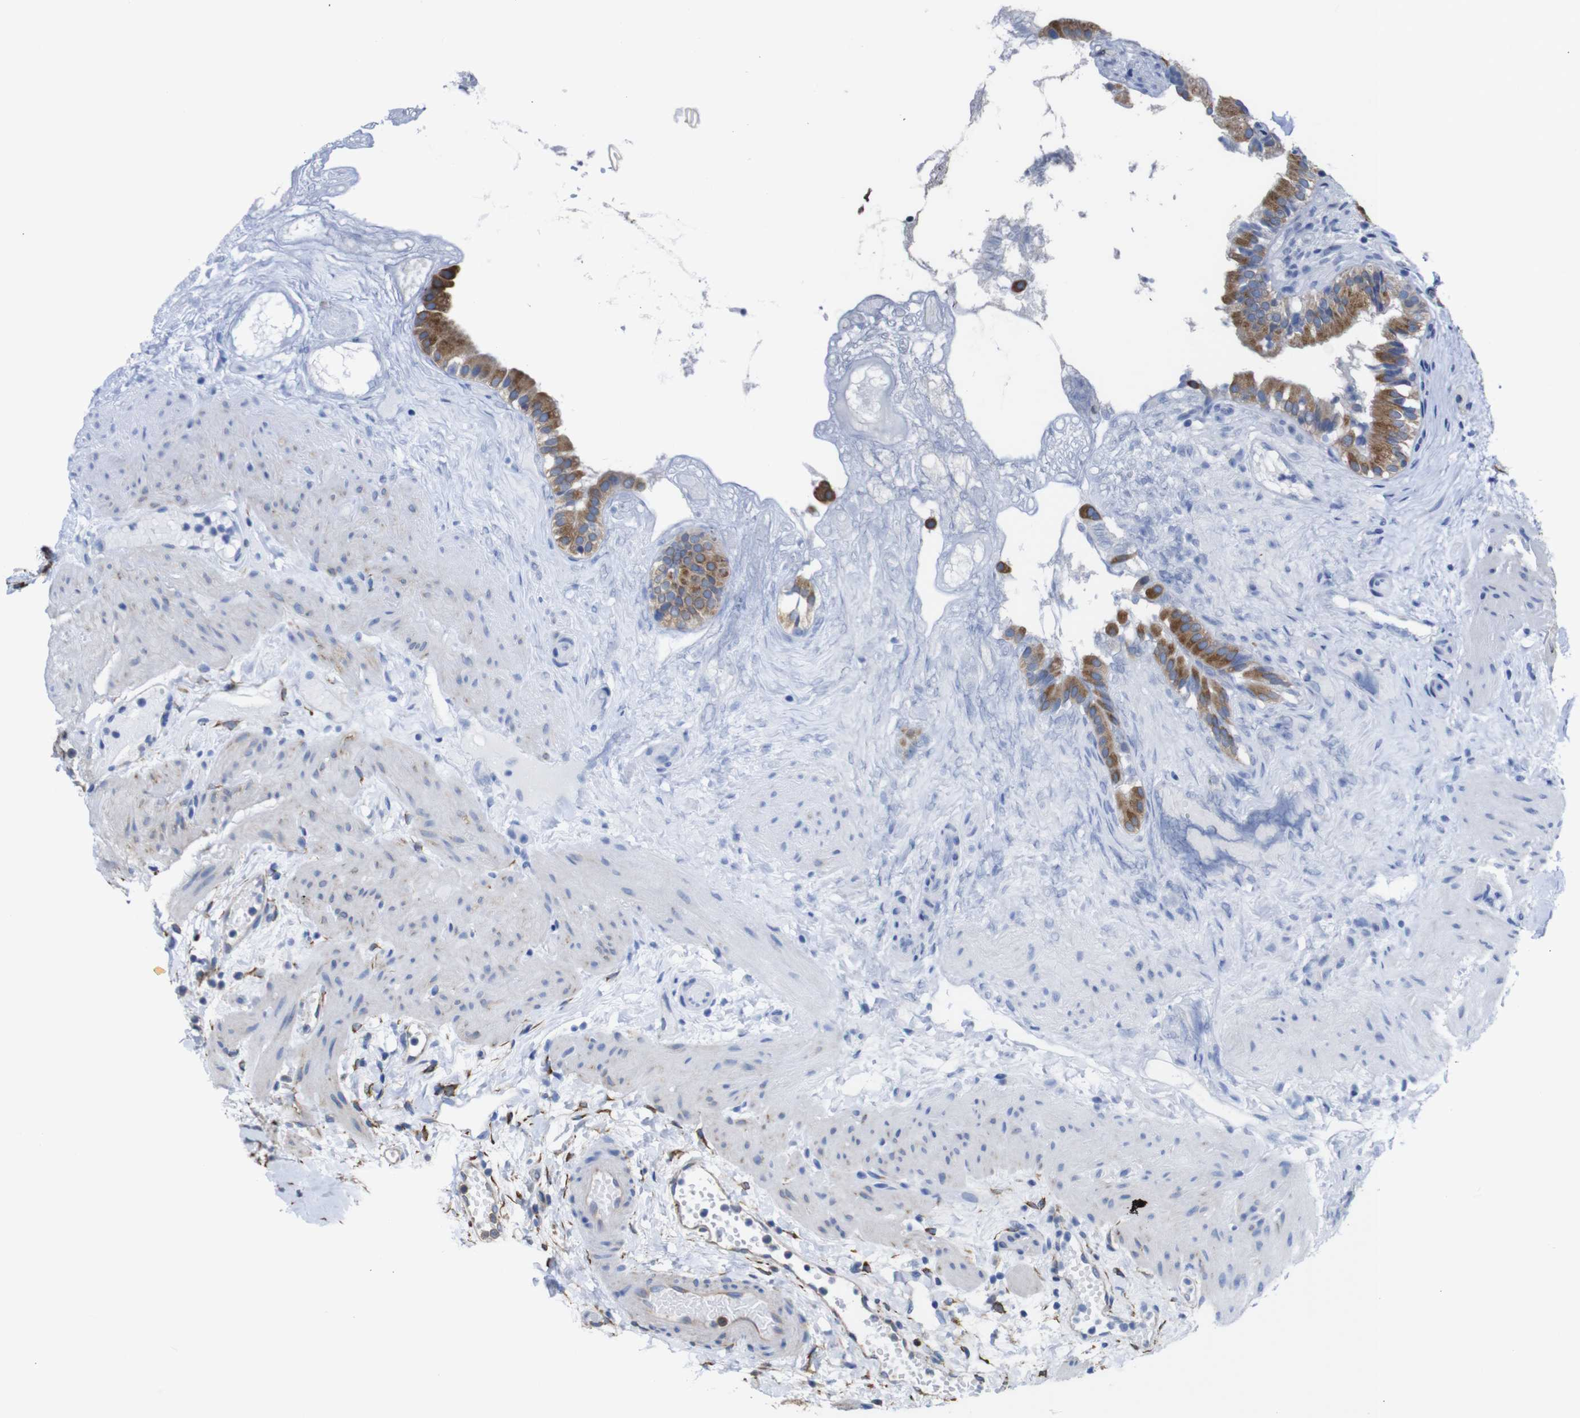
{"staining": {"intensity": "moderate", "quantity": ">75%", "location": "cytoplasmic/membranous"}, "tissue": "gallbladder", "cell_type": "Glandular cells", "image_type": "normal", "snomed": [{"axis": "morphology", "description": "Normal tissue, NOS"}, {"axis": "topography", "description": "Gallbladder"}], "caption": "The micrograph shows immunohistochemical staining of unremarkable gallbladder. There is moderate cytoplasmic/membranous positivity is present in about >75% of glandular cells. Using DAB (3,3'-diaminobenzidine) (brown) and hematoxylin (blue) stains, captured at high magnification using brightfield microscopy.", "gene": "PPIB", "patient": {"sex": "female", "age": 26}}